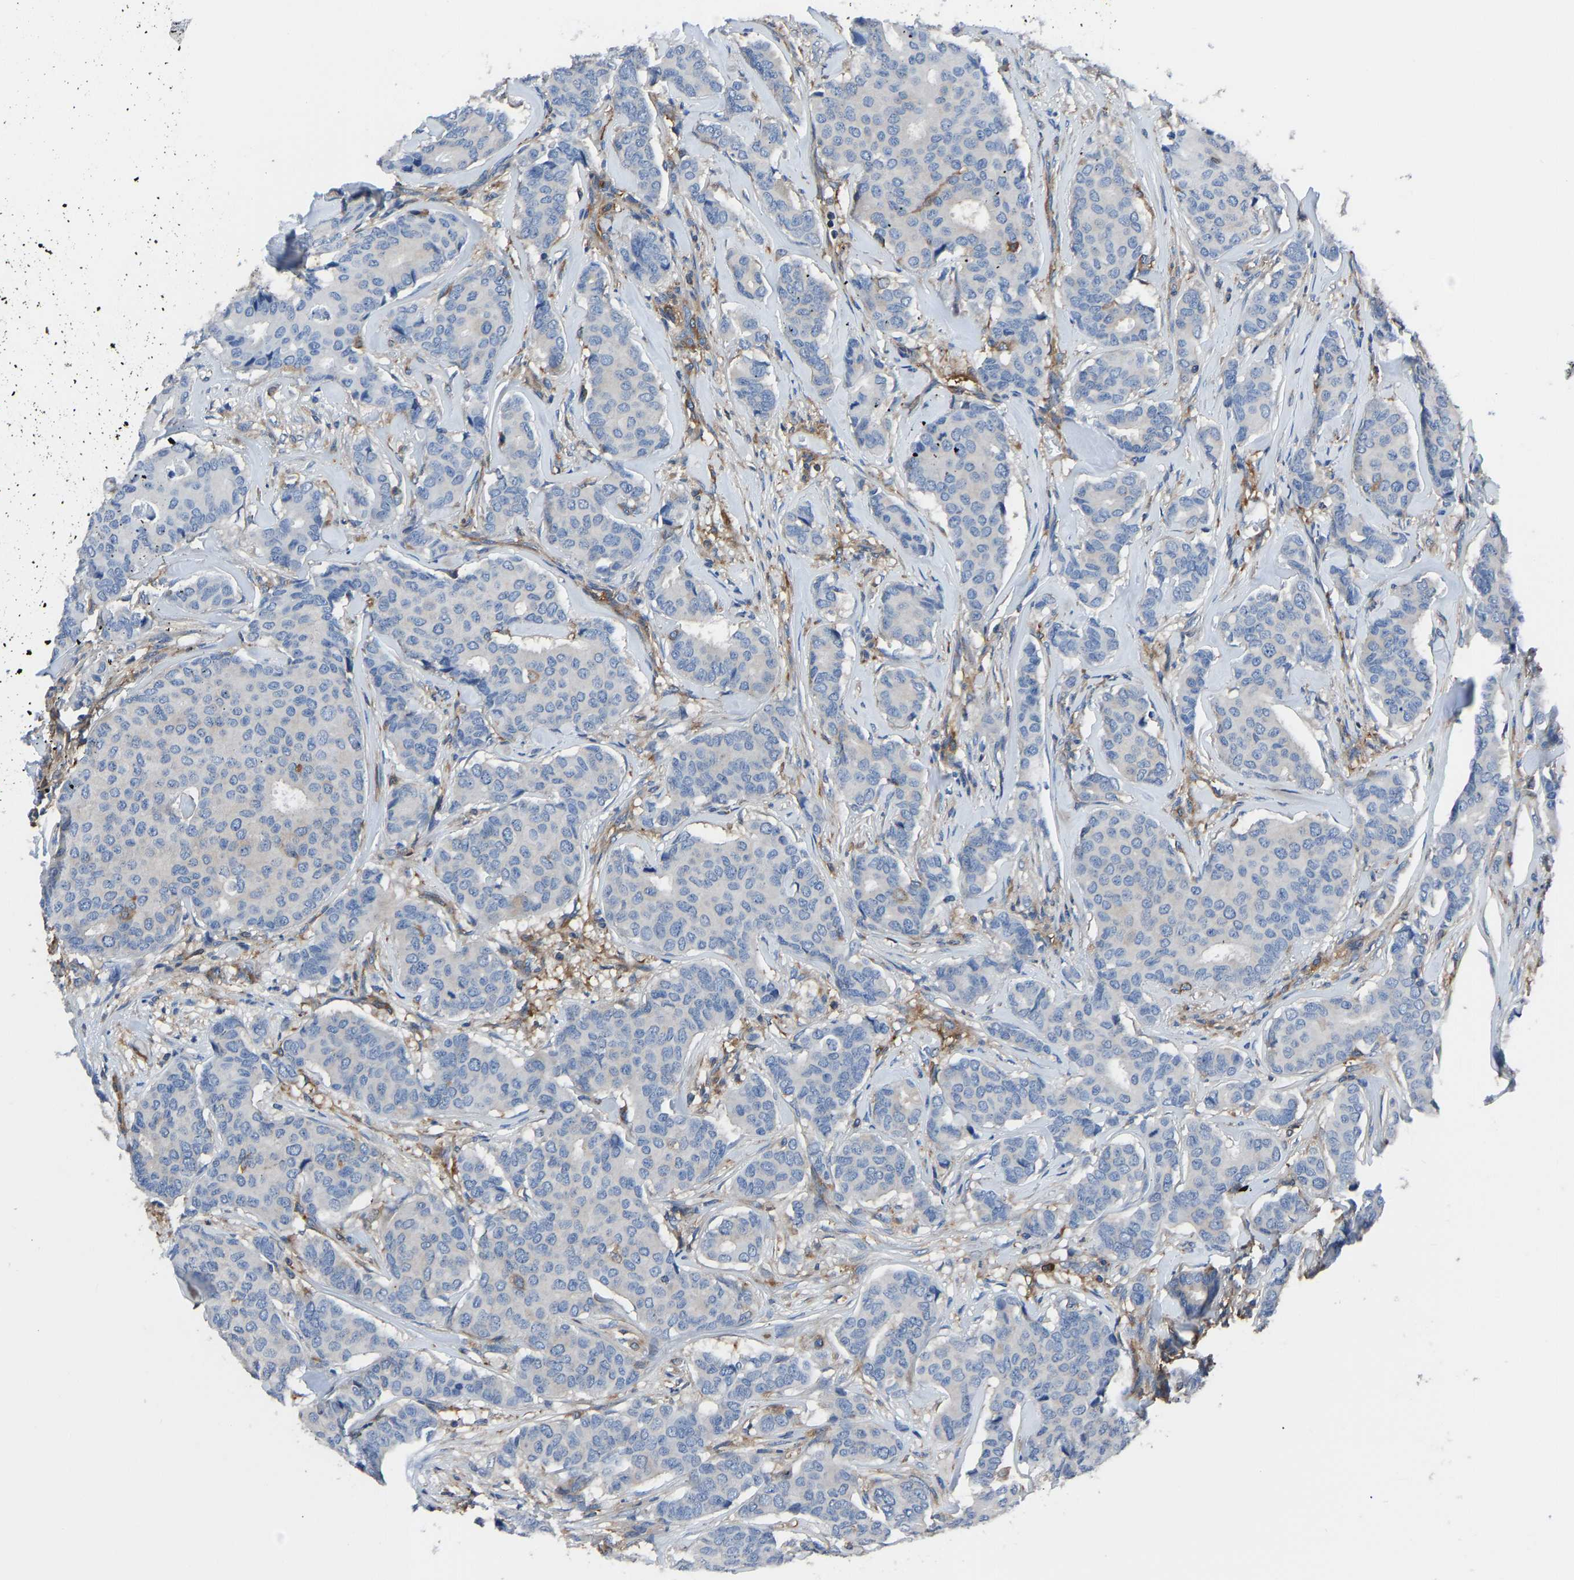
{"staining": {"intensity": "negative", "quantity": "none", "location": "none"}, "tissue": "breast cancer", "cell_type": "Tumor cells", "image_type": "cancer", "snomed": [{"axis": "morphology", "description": "Duct carcinoma"}, {"axis": "topography", "description": "Breast"}], "caption": "Protein analysis of breast infiltrating ductal carcinoma reveals no significant staining in tumor cells.", "gene": "PRKAR1A", "patient": {"sex": "female", "age": 75}}